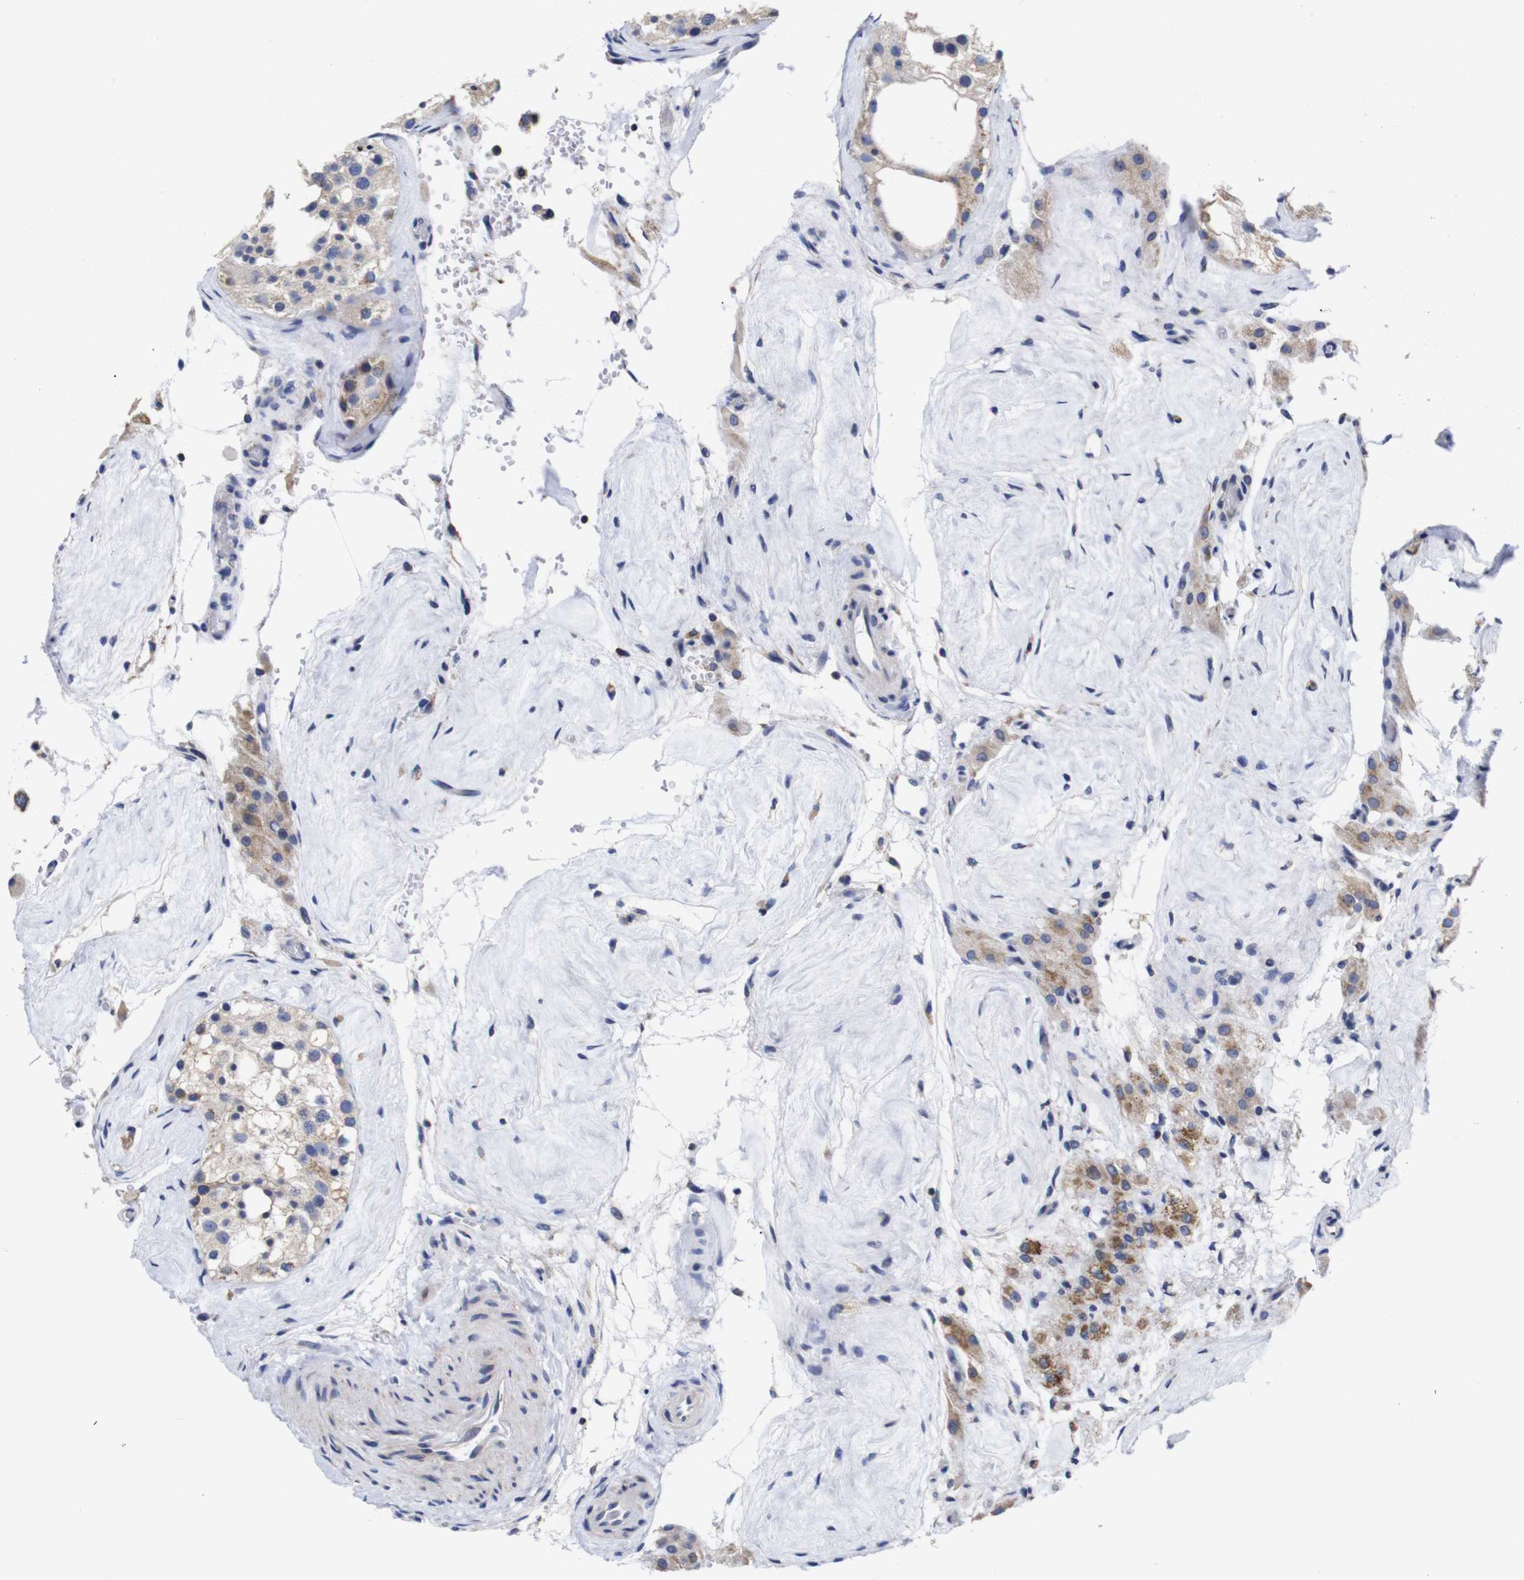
{"staining": {"intensity": "weak", "quantity": ">75%", "location": "cytoplasmic/membranous"}, "tissue": "testis", "cell_type": "Cells in seminiferous ducts", "image_type": "normal", "snomed": [{"axis": "morphology", "description": "Normal tissue, NOS"}, {"axis": "morphology", "description": "Seminoma, NOS"}, {"axis": "topography", "description": "Testis"}], "caption": "Immunohistochemical staining of unremarkable testis exhibits weak cytoplasmic/membranous protein positivity in about >75% of cells in seminiferous ducts.", "gene": "OPN3", "patient": {"sex": "male", "age": 71}}